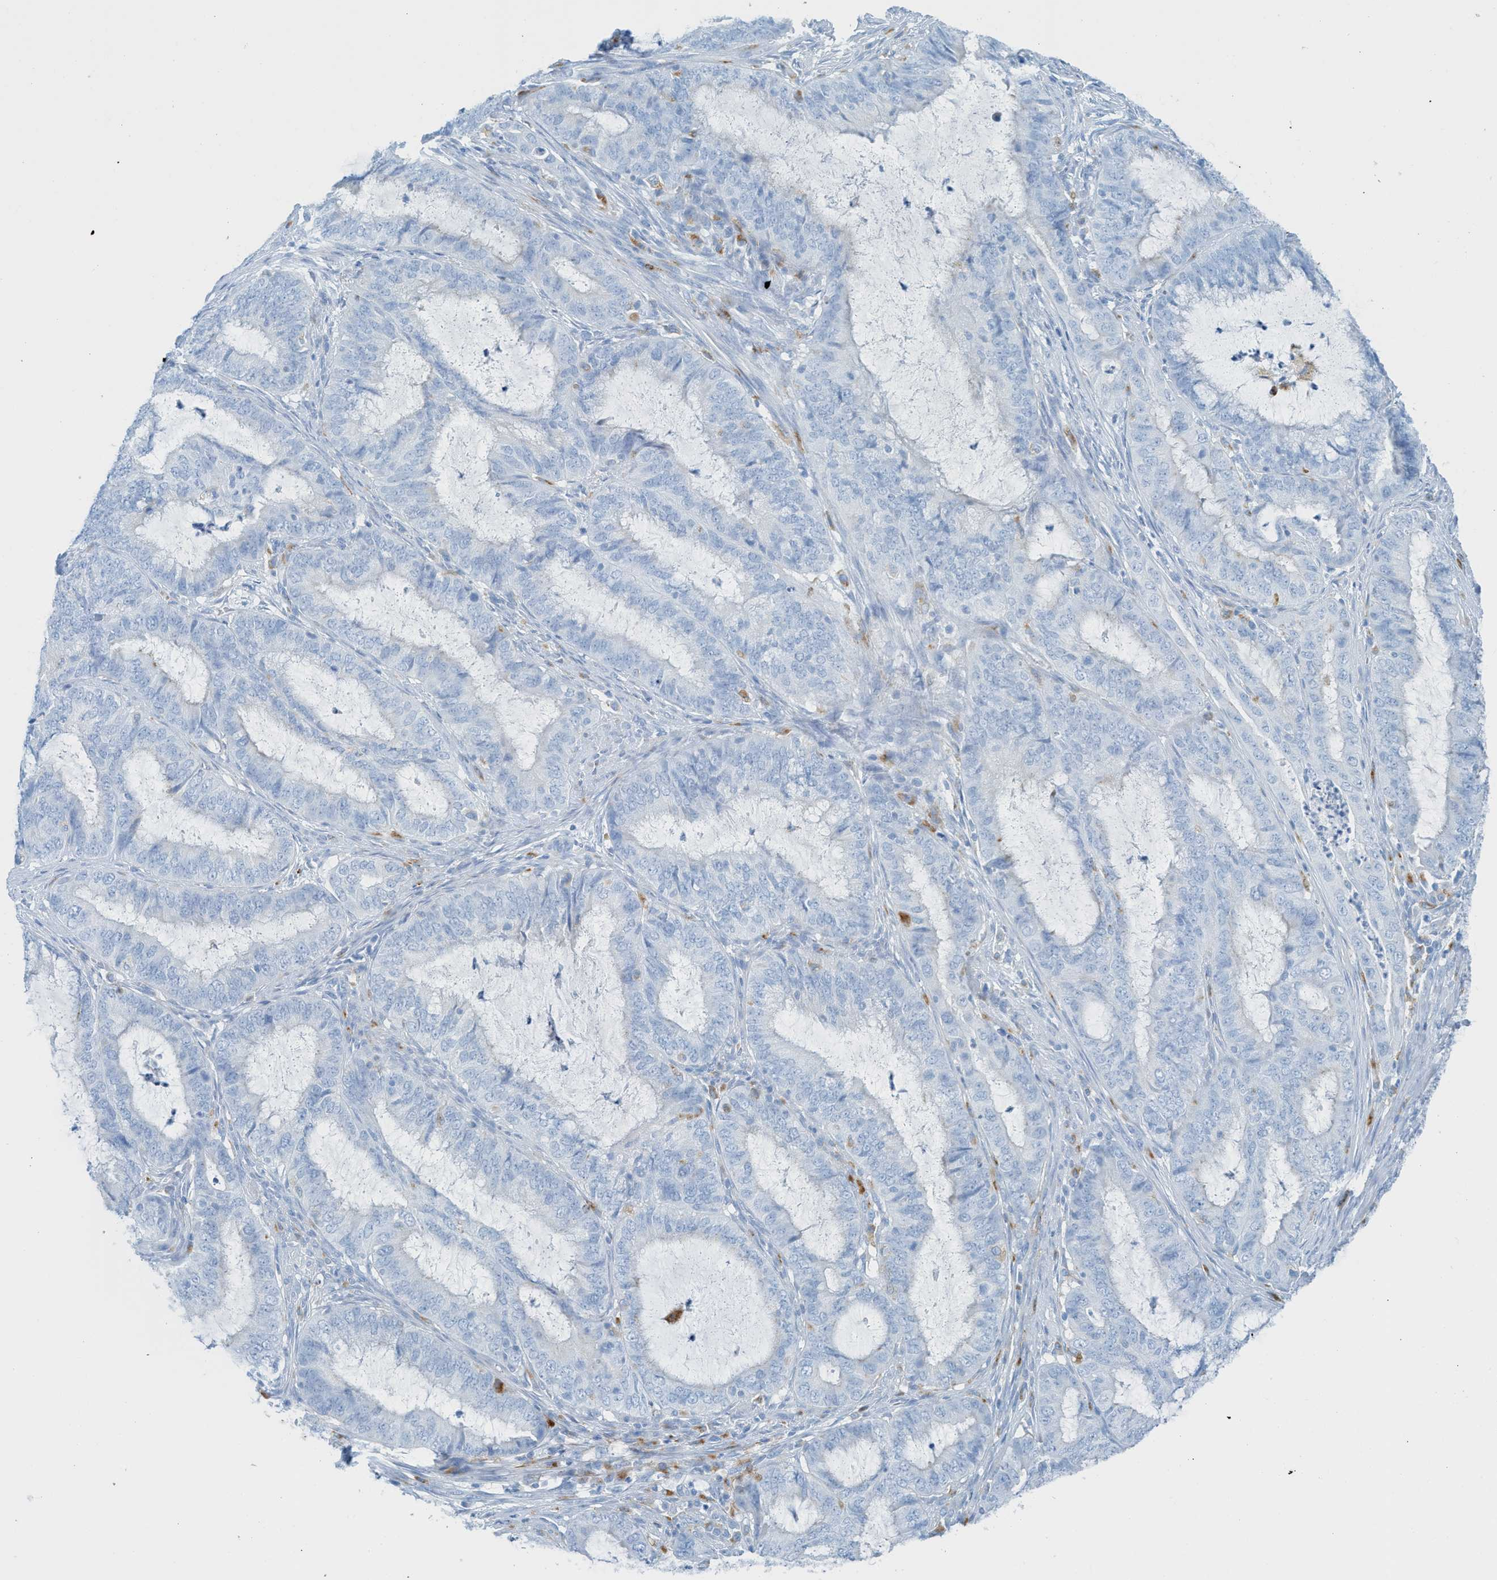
{"staining": {"intensity": "negative", "quantity": "none", "location": "none"}, "tissue": "endometrial cancer", "cell_type": "Tumor cells", "image_type": "cancer", "snomed": [{"axis": "morphology", "description": "Adenocarcinoma, NOS"}, {"axis": "topography", "description": "Endometrium"}], "caption": "IHC of endometrial cancer displays no expression in tumor cells.", "gene": "C21orf62", "patient": {"sex": "female", "age": 70}}